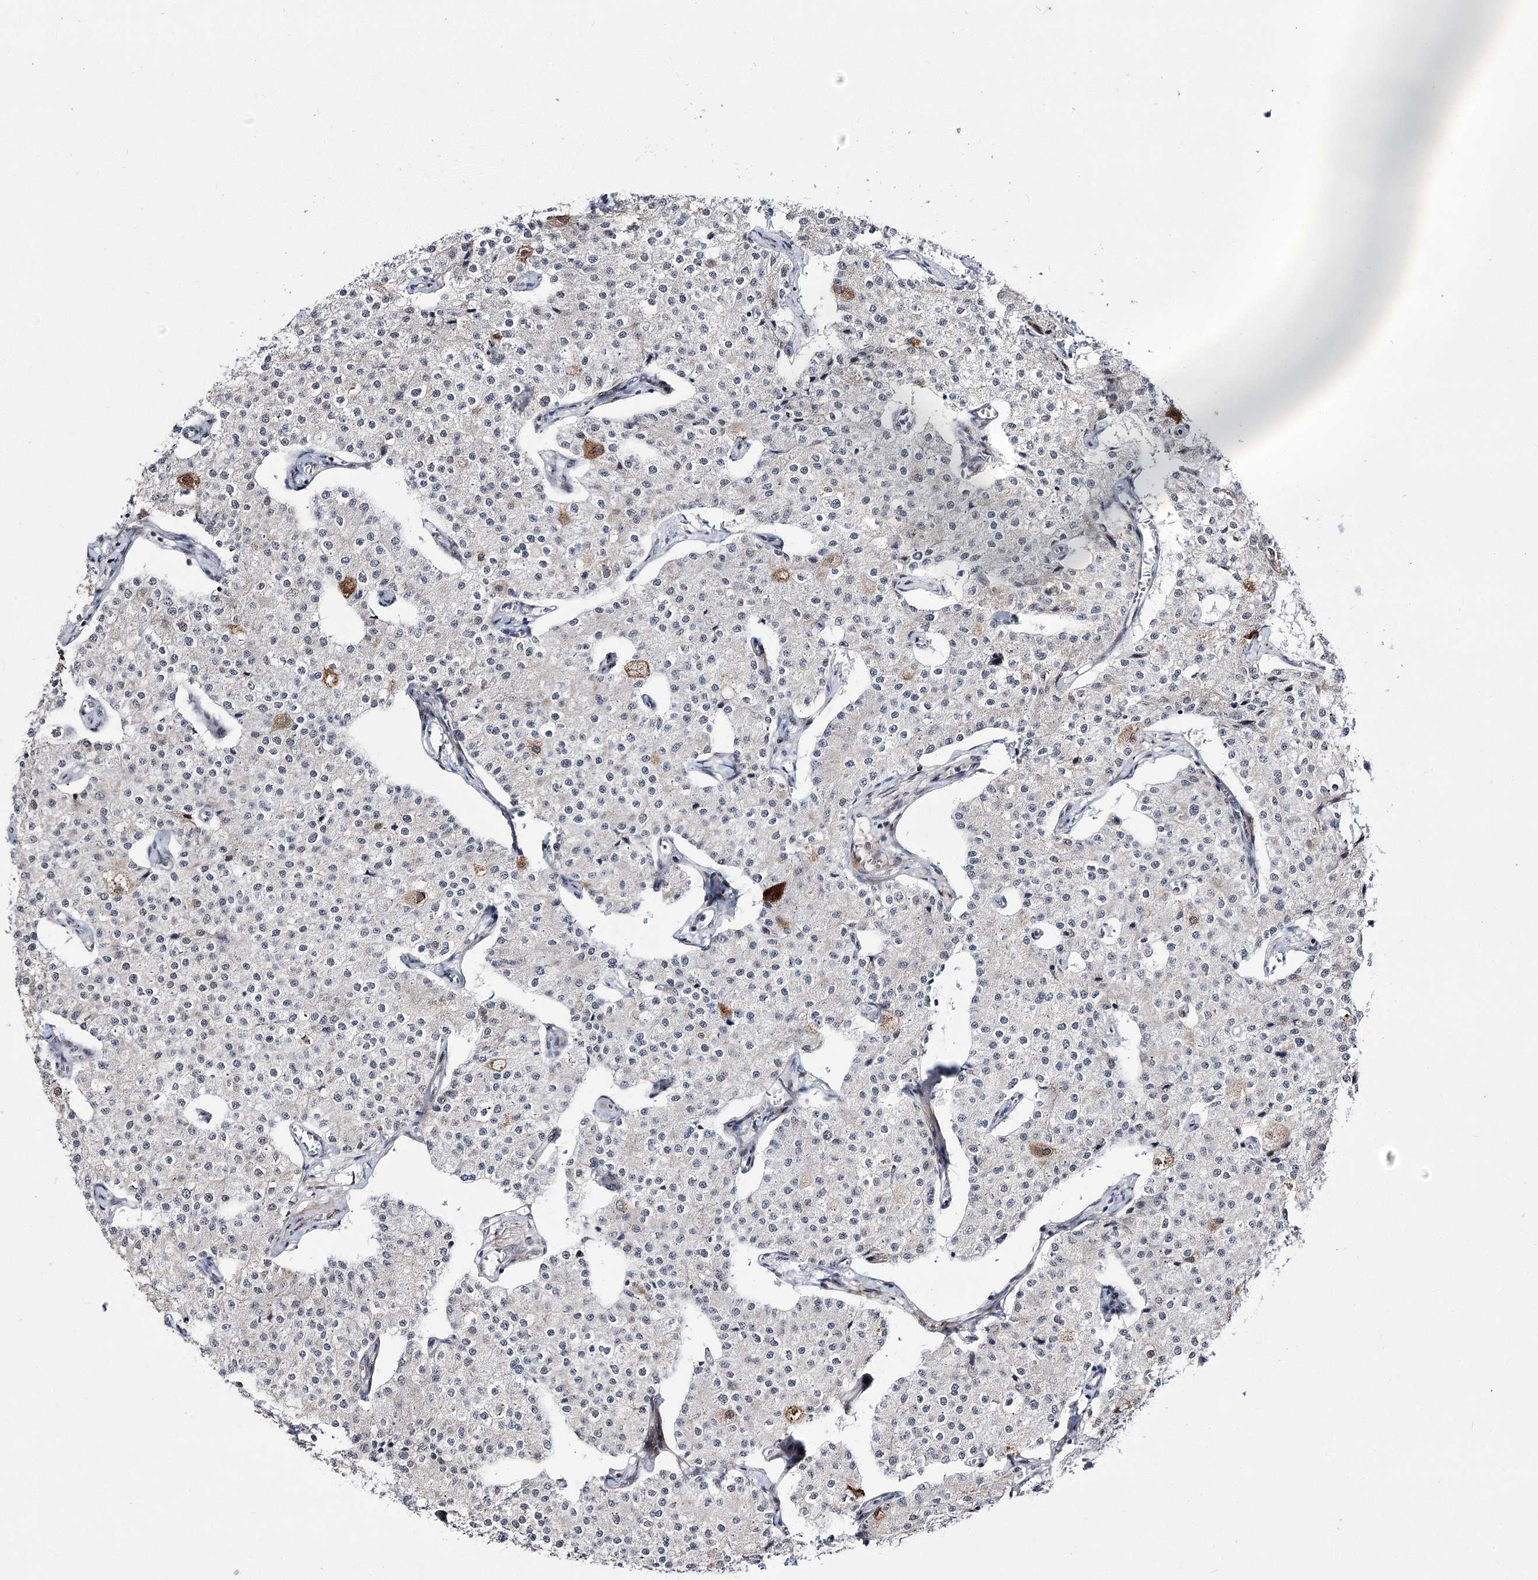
{"staining": {"intensity": "weak", "quantity": "<25%", "location": "cytoplasmic/membranous"}, "tissue": "carcinoid", "cell_type": "Tumor cells", "image_type": "cancer", "snomed": [{"axis": "morphology", "description": "Carcinoid, malignant, NOS"}, {"axis": "topography", "description": "Colon"}], "caption": "An IHC micrograph of carcinoid (malignant) is shown. There is no staining in tumor cells of carcinoid (malignant).", "gene": "STOX1", "patient": {"sex": "female", "age": 52}}